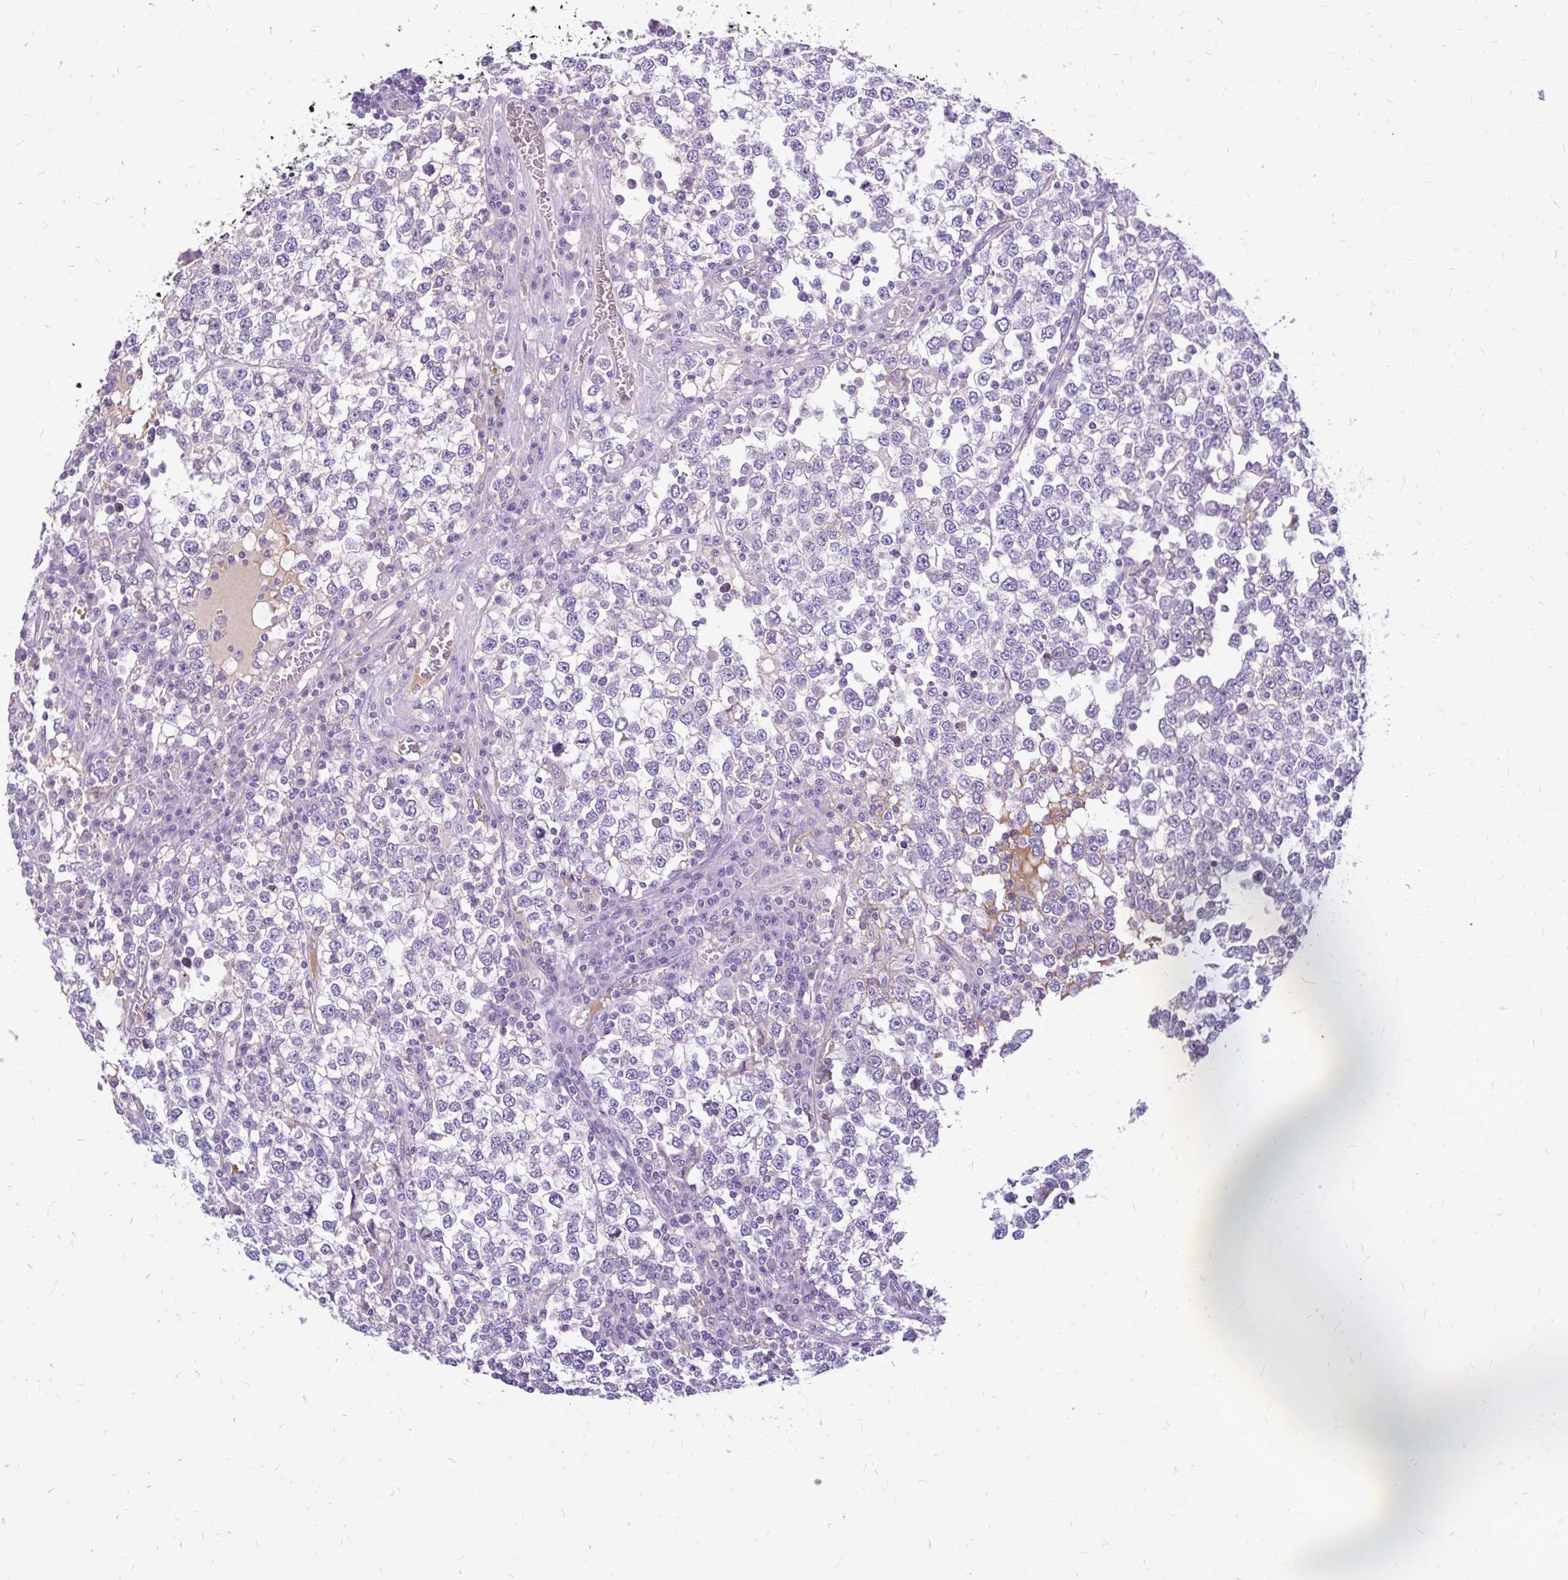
{"staining": {"intensity": "negative", "quantity": "none", "location": "none"}, "tissue": "testis cancer", "cell_type": "Tumor cells", "image_type": "cancer", "snomed": [{"axis": "morphology", "description": "Seminoma, NOS"}, {"axis": "topography", "description": "Testis"}], "caption": "Immunohistochemistry image of neoplastic tissue: seminoma (testis) stained with DAB (3,3'-diaminobenzidine) exhibits no significant protein staining in tumor cells.", "gene": "MAP1LC3A", "patient": {"sex": "male", "age": 65}}